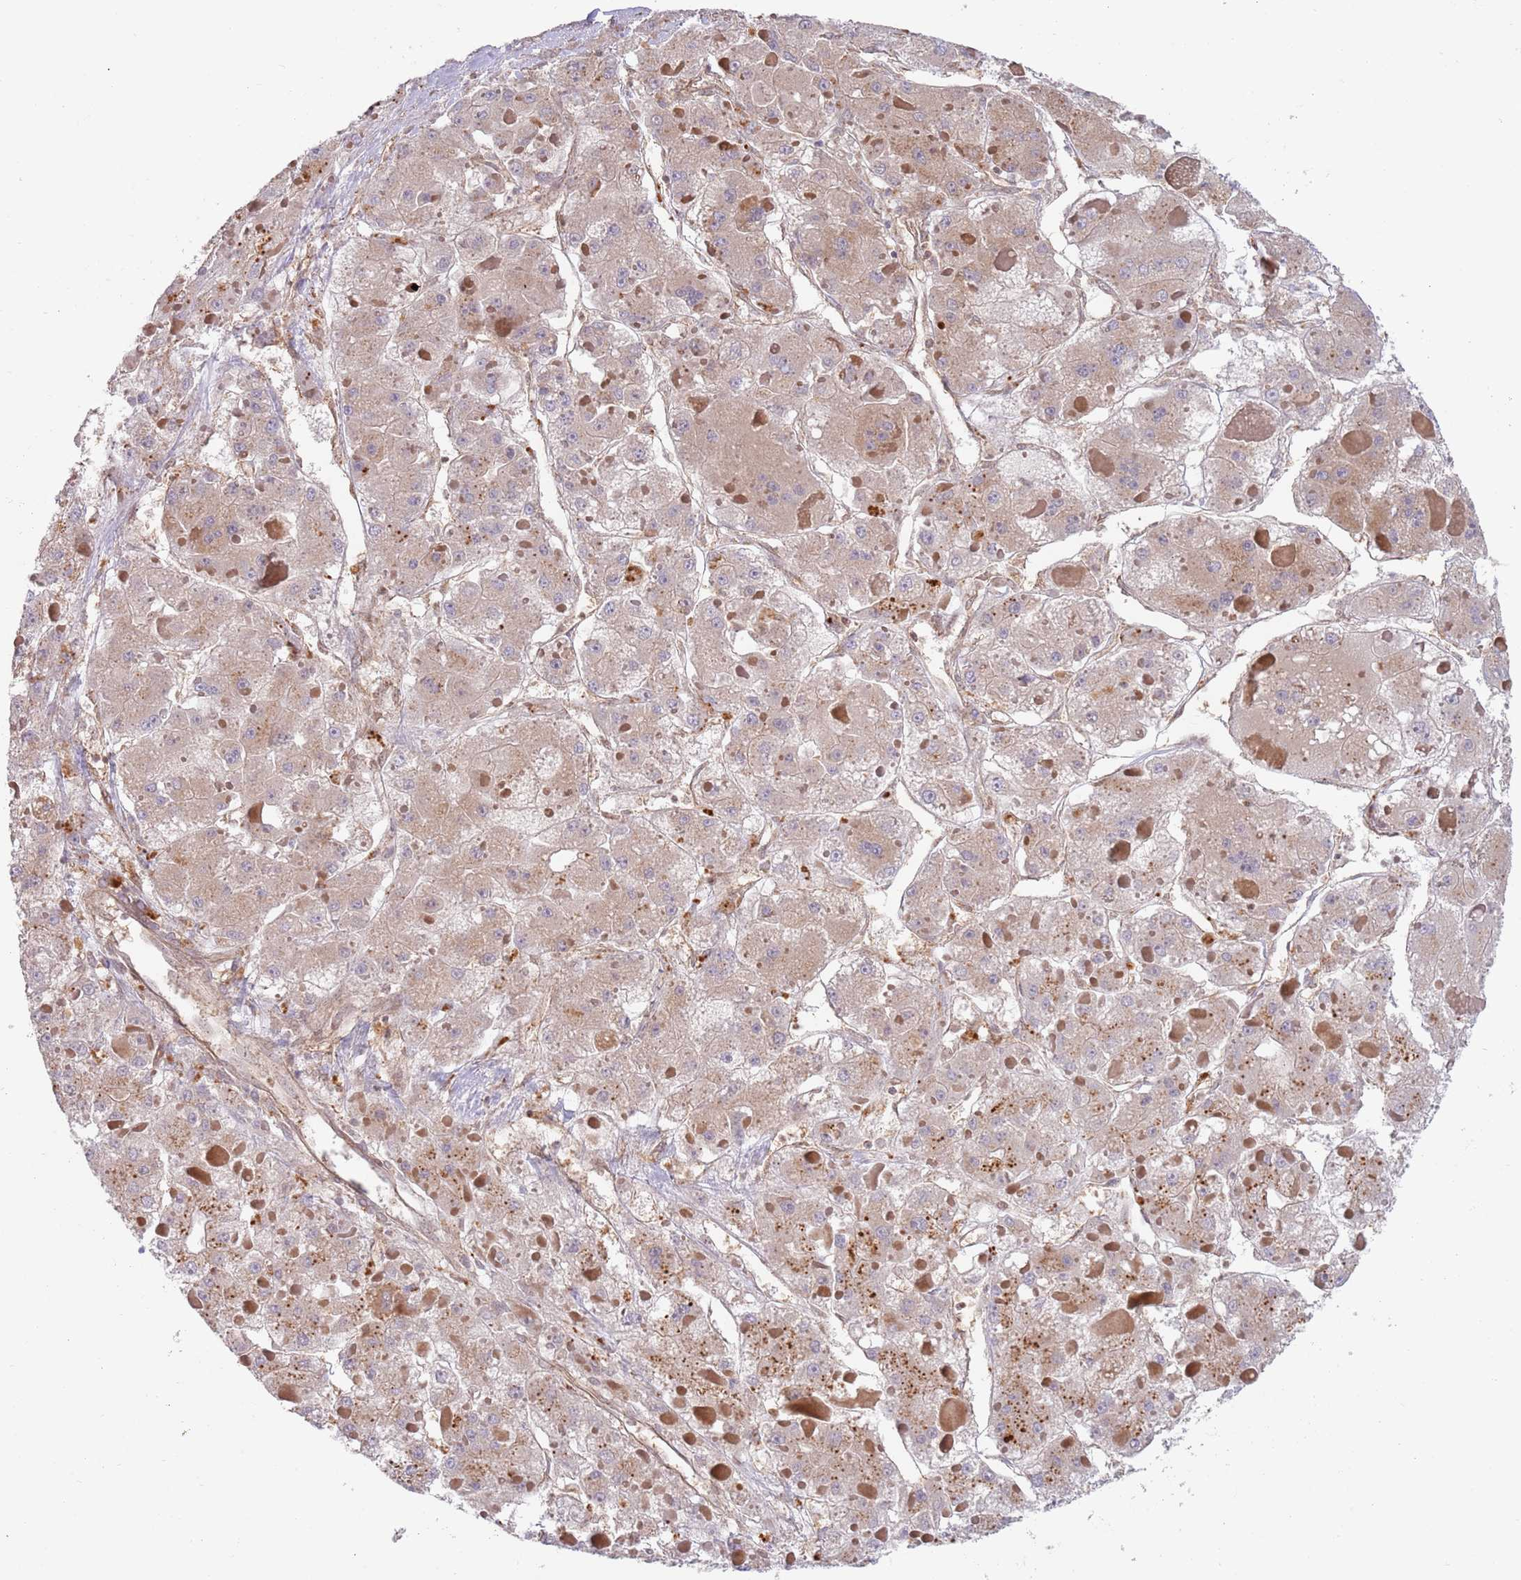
{"staining": {"intensity": "weak", "quantity": "<25%", "location": "cytoplasmic/membranous"}, "tissue": "liver cancer", "cell_type": "Tumor cells", "image_type": "cancer", "snomed": [{"axis": "morphology", "description": "Carcinoma, Hepatocellular, NOS"}, {"axis": "topography", "description": "Liver"}], "caption": "A photomicrograph of human liver cancer is negative for staining in tumor cells.", "gene": "GUK1", "patient": {"sex": "female", "age": 73}}